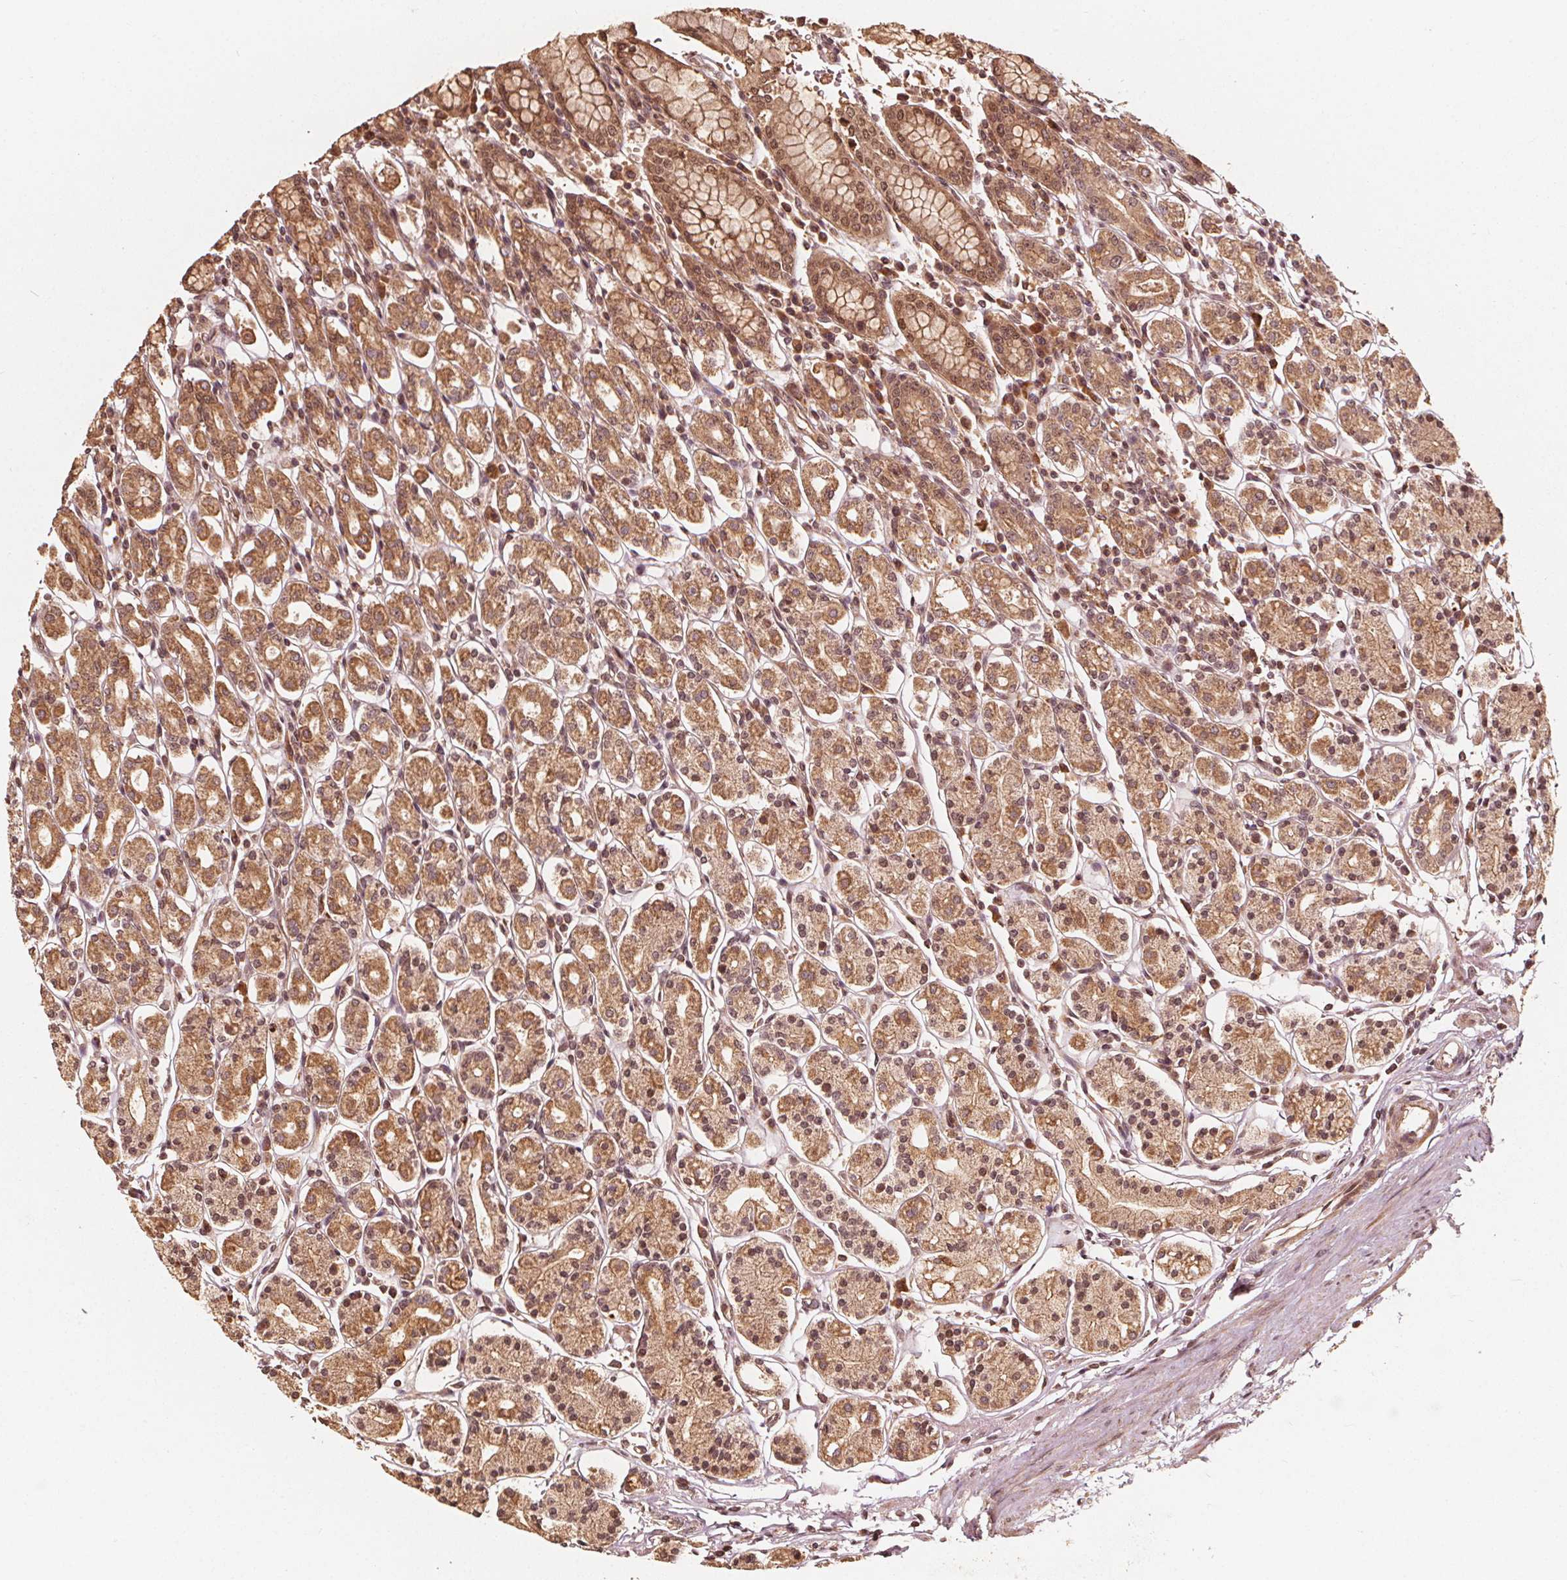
{"staining": {"intensity": "moderate", "quantity": ">75%", "location": "cytoplasmic/membranous,nuclear"}, "tissue": "stomach", "cell_type": "Glandular cells", "image_type": "normal", "snomed": [{"axis": "morphology", "description": "Normal tissue, NOS"}, {"axis": "topography", "description": "Stomach, upper"}, {"axis": "topography", "description": "Stomach"}], "caption": "Glandular cells demonstrate moderate cytoplasmic/membranous,nuclear staining in about >75% of cells in normal stomach.", "gene": "NPC1", "patient": {"sex": "male", "age": 62}}